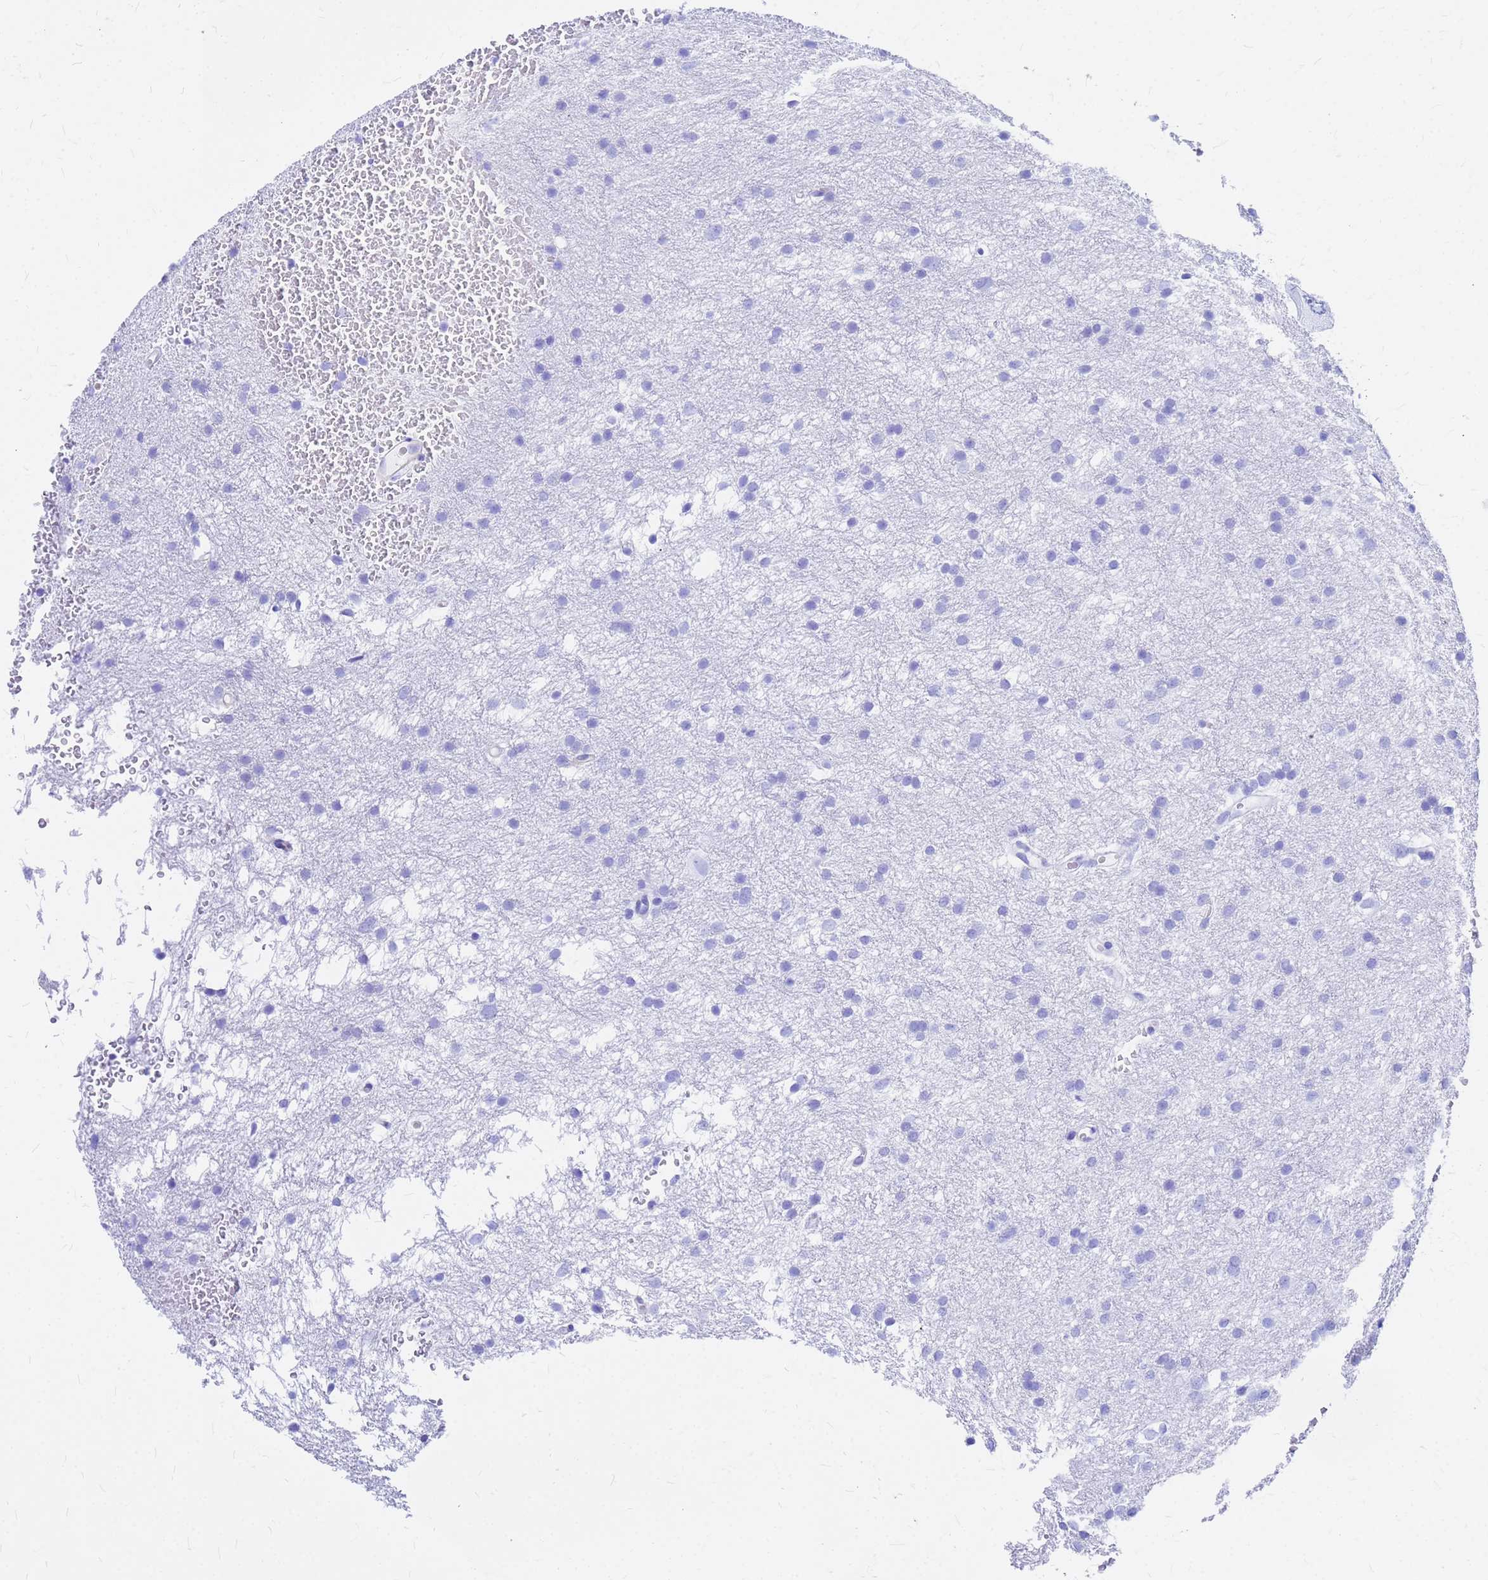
{"staining": {"intensity": "negative", "quantity": "none", "location": "none"}, "tissue": "glioma", "cell_type": "Tumor cells", "image_type": "cancer", "snomed": [{"axis": "morphology", "description": "Glioma, malignant, High grade"}, {"axis": "topography", "description": "Cerebral cortex"}], "caption": "A high-resolution histopathology image shows IHC staining of glioma, which shows no significant expression in tumor cells.", "gene": "NOSTRIN", "patient": {"sex": "female", "age": 36}}